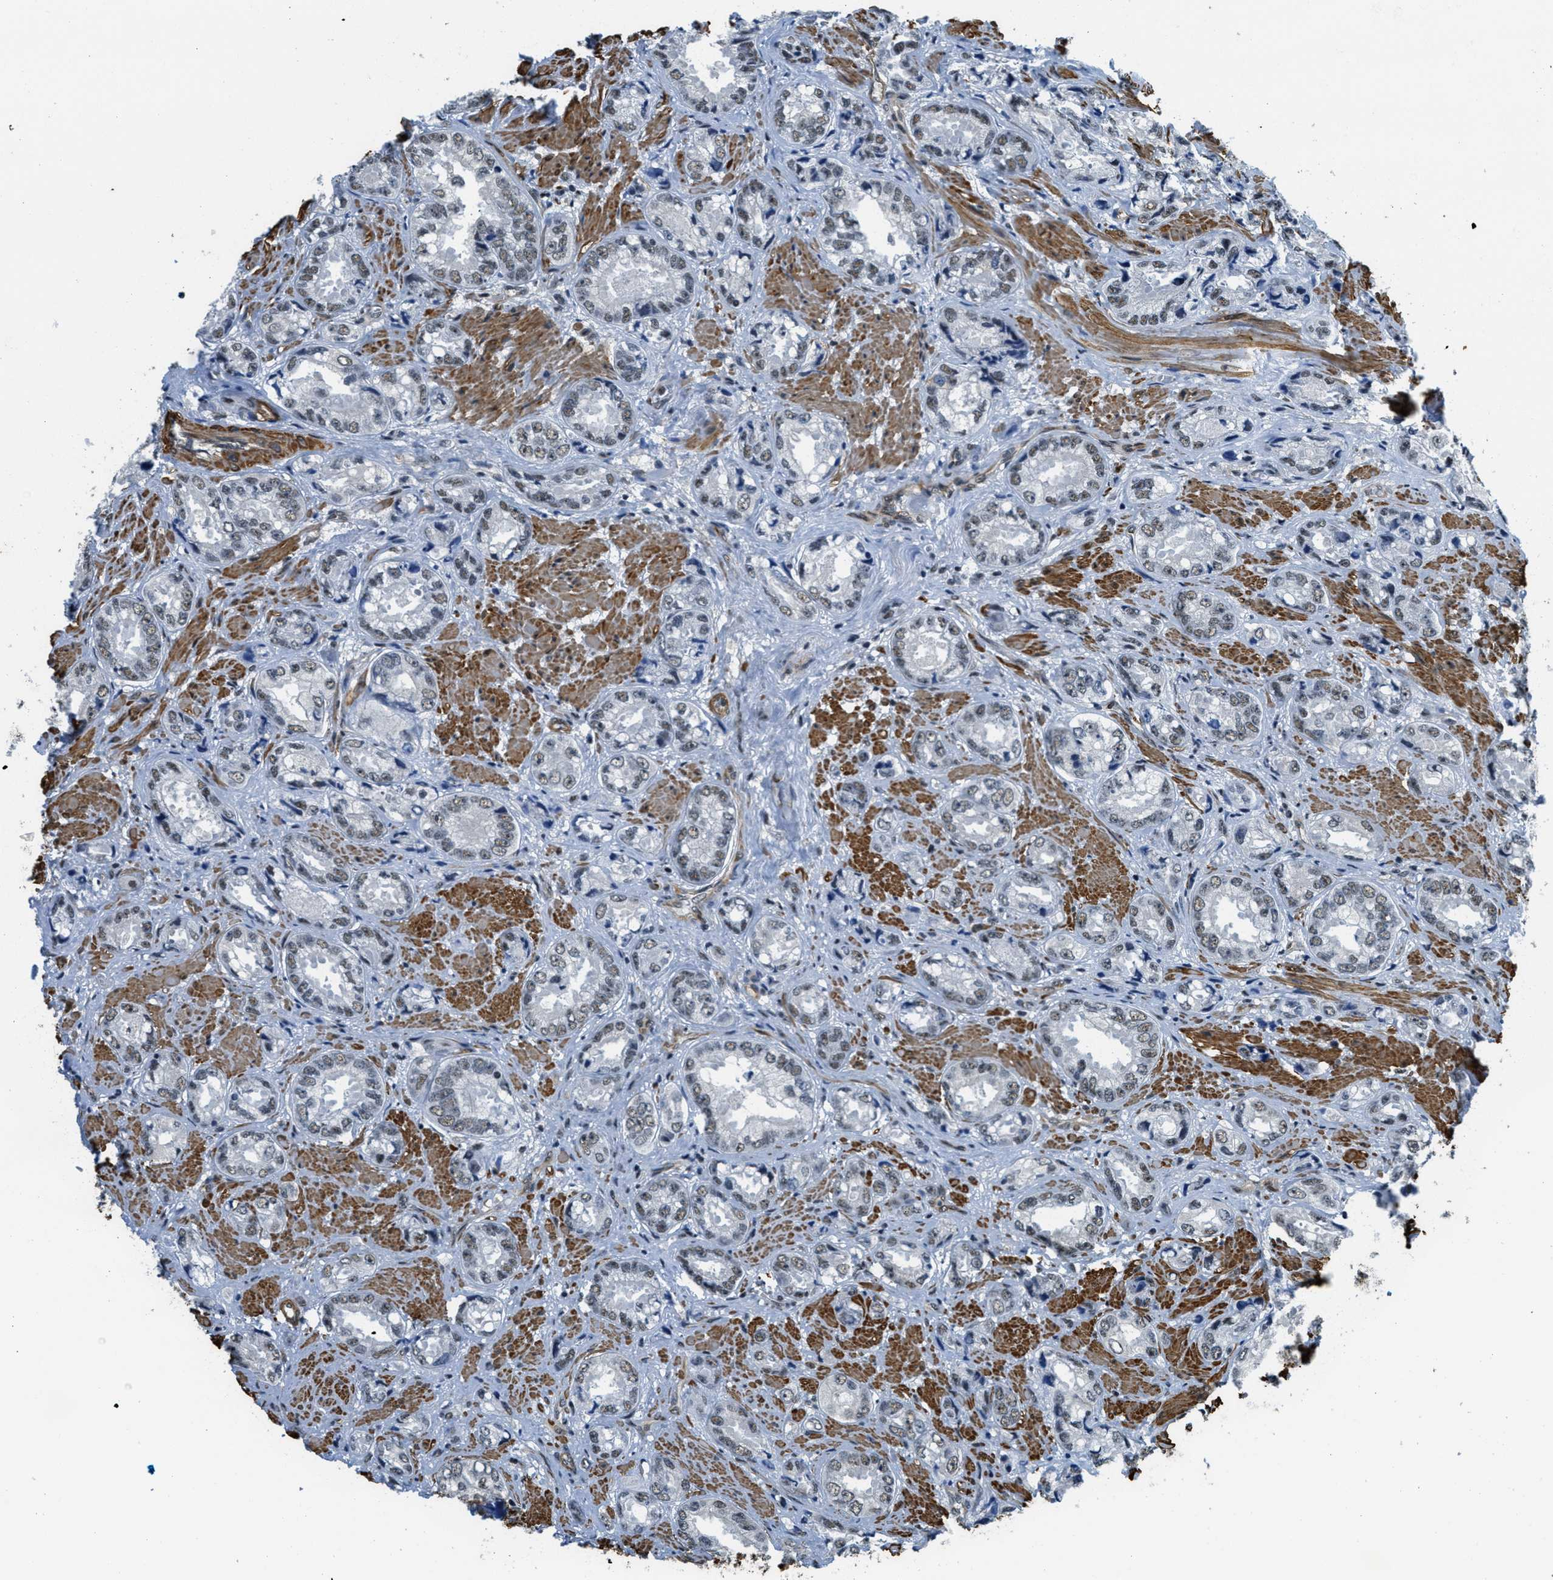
{"staining": {"intensity": "weak", "quantity": "25%-75%", "location": "nuclear"}, "tissue": "prostate cancer", "cell_type": "Tumor cells", "image_type": "cancer", "snomed": [{"axis": "morphology", "description": "Adenocarcinoma, High grade"}, {"axis": "topography", "description": "Prostate"}], "caption": "Tumor cells reveal weak nuclear expression in about 25%-75% of cells in prostate cancer (adenocarcinoma (high-grade)). (DAB (3,3'-diaminobenzidine) IHC, brown staining for protein, blue staining for nuclei).", "gene": "CFAP36", "patient": {"sex": "male", "age": 61}}